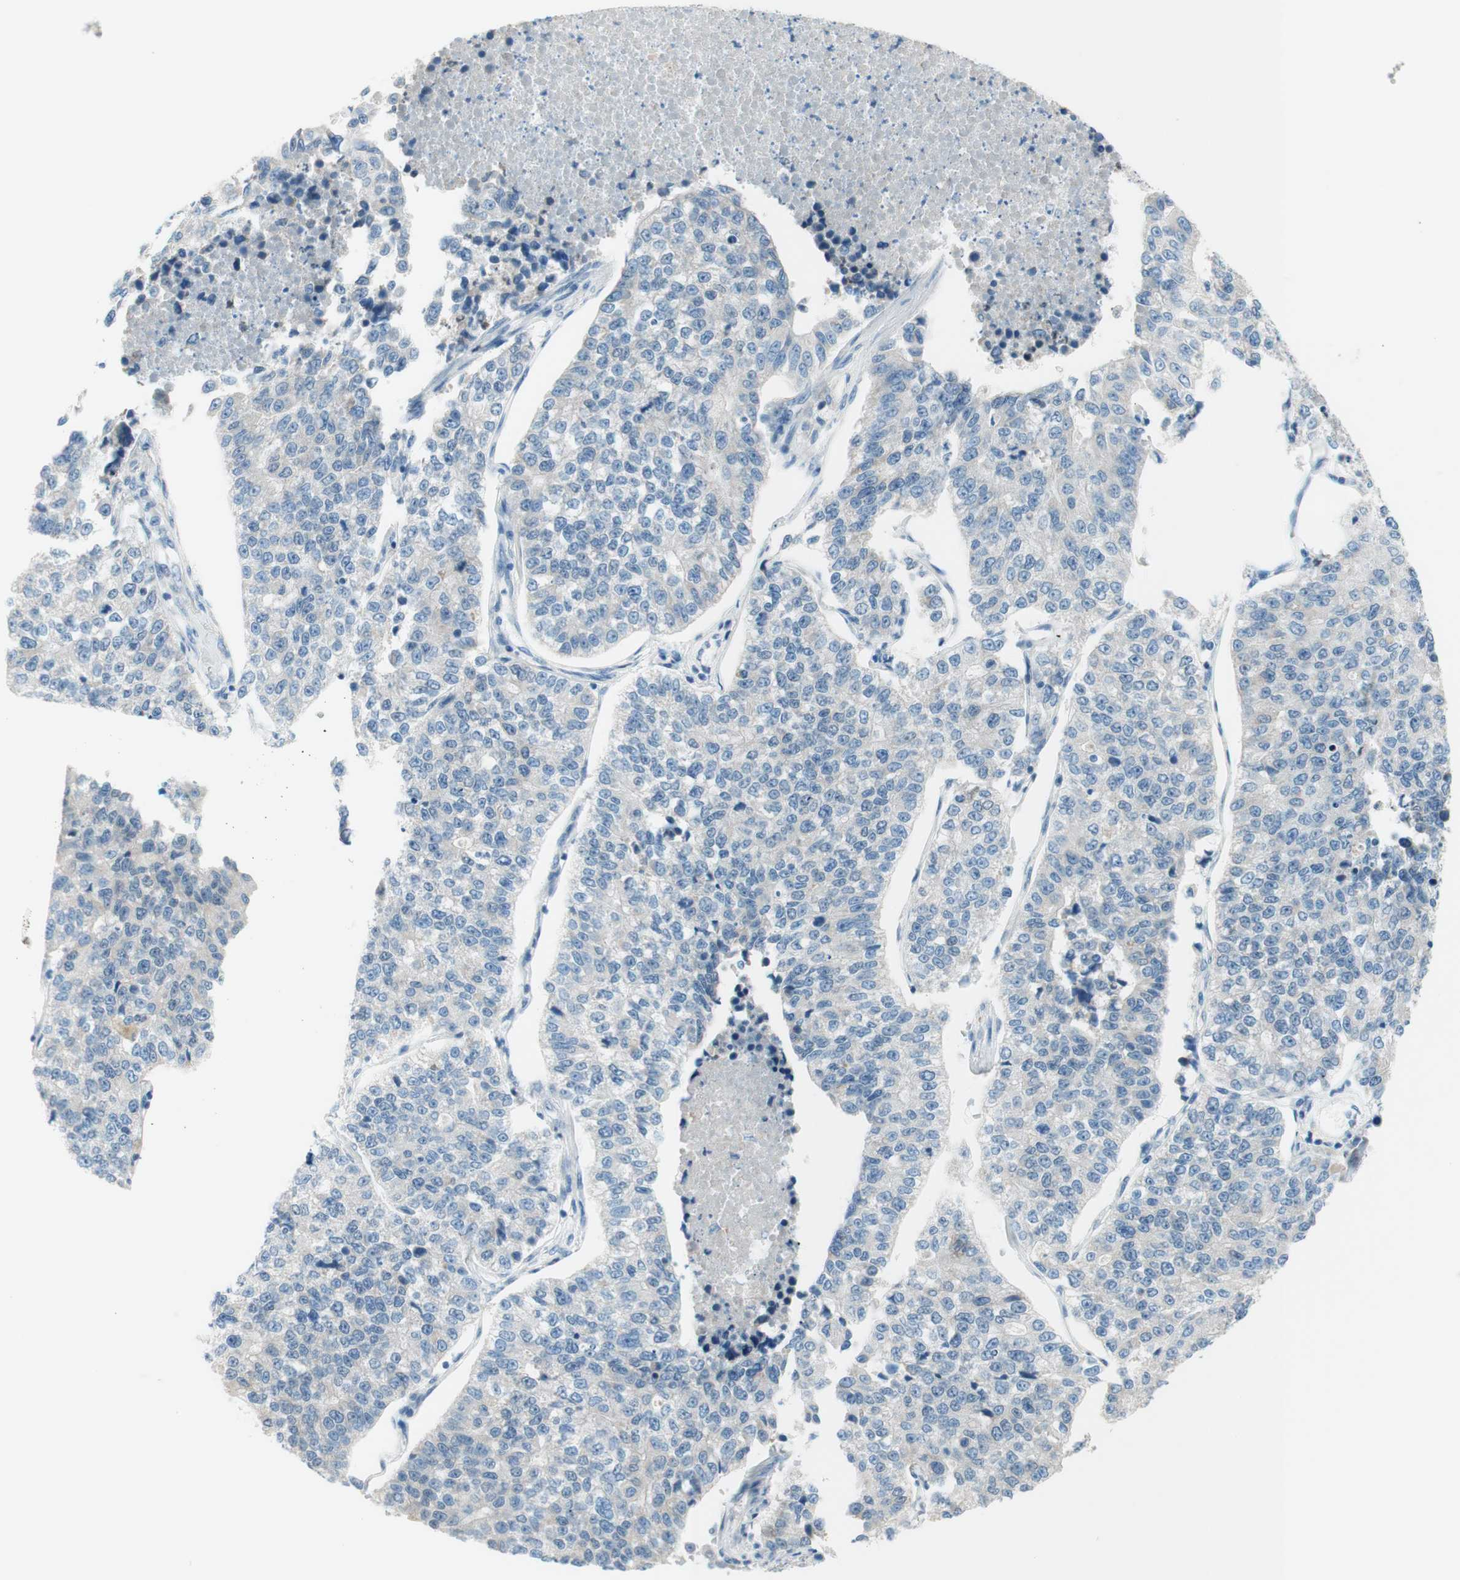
{"staining": {"intensity": "negative", "quantity": "none", "location": "none"}, "tissue": "lung cancer", "cell_type": "Tumor cells", "image_type": "cancer", "snomed": [{"axis": "morphology", "description": "Adenocarcinoma, NOS"}, {"axis": "topography", "description": "Lung"}], "caption": "High power microscopy image of an IHC photomicrograph of adenocarcinoma (lung), revealing no significant staining in tumor cells.", "gene": "JPH1", "patient": {"sex": "male", "age": 49}}